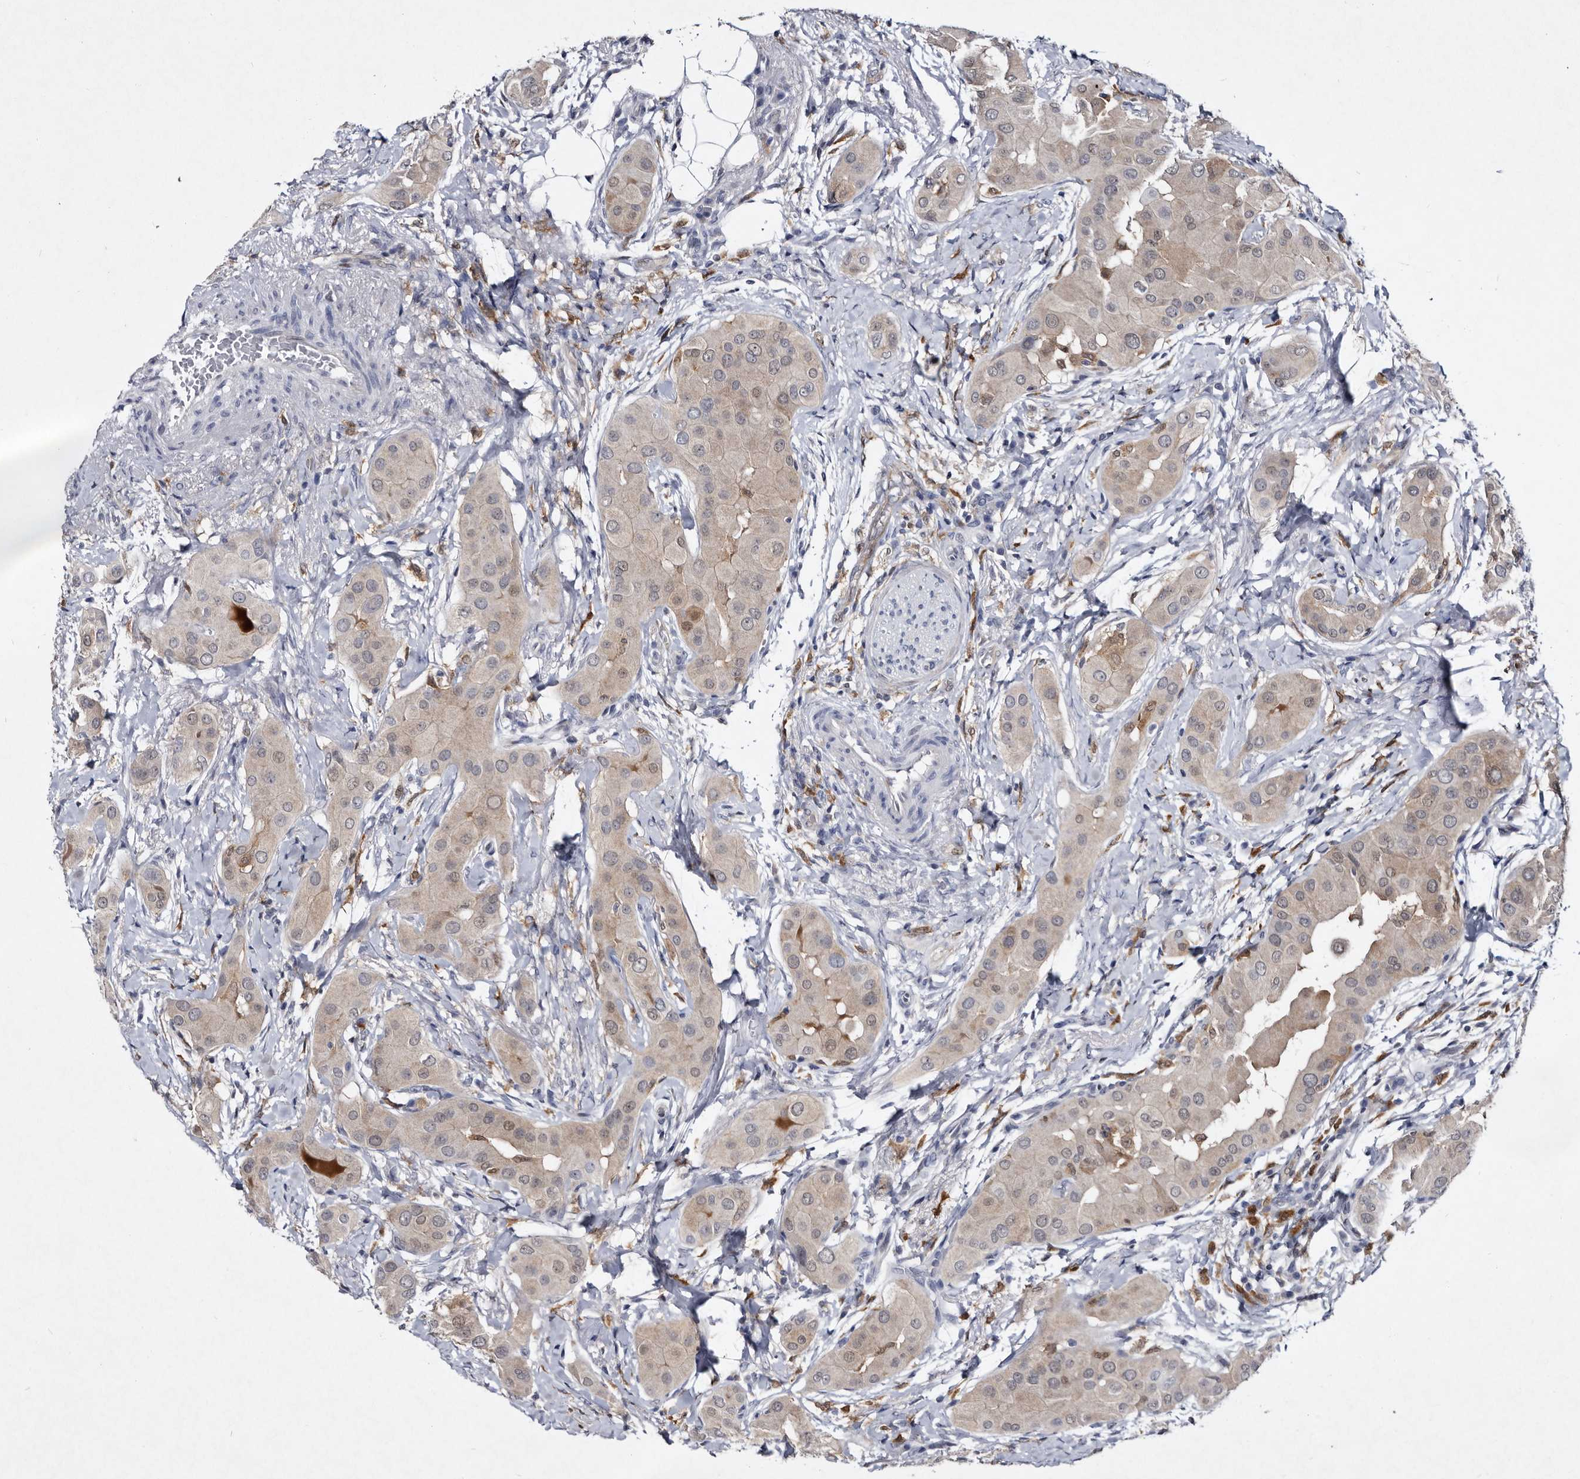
{"staining": {"intensity": "moderate", "quantity": "<25%", "location": "cytoplasmic/membranous,nuclear"}, "tissue": "thyroid cancer", "cell_type": "Tumor cells", "image_type": "cancer", "snomed": [{"axis": "morphology", "description": "Papillary adenocarcinoma, NOS"}, {"axis": "topography", "description": "Thyroid gland"}], "caption": "High-magnification brightfield microscopy of thyroid papillary adenocarcinoma stained with DAB (3,3'-diaminobenzidine) (brown) and counterstained with hematoxylin (blue). tumor cells exhibit moderate cytoplasmic/membranous and nuclear staining is appreciated in about<25% of cells.", "gene": "SERPINB8", "patient": {"sex": "male", "age": 33}}